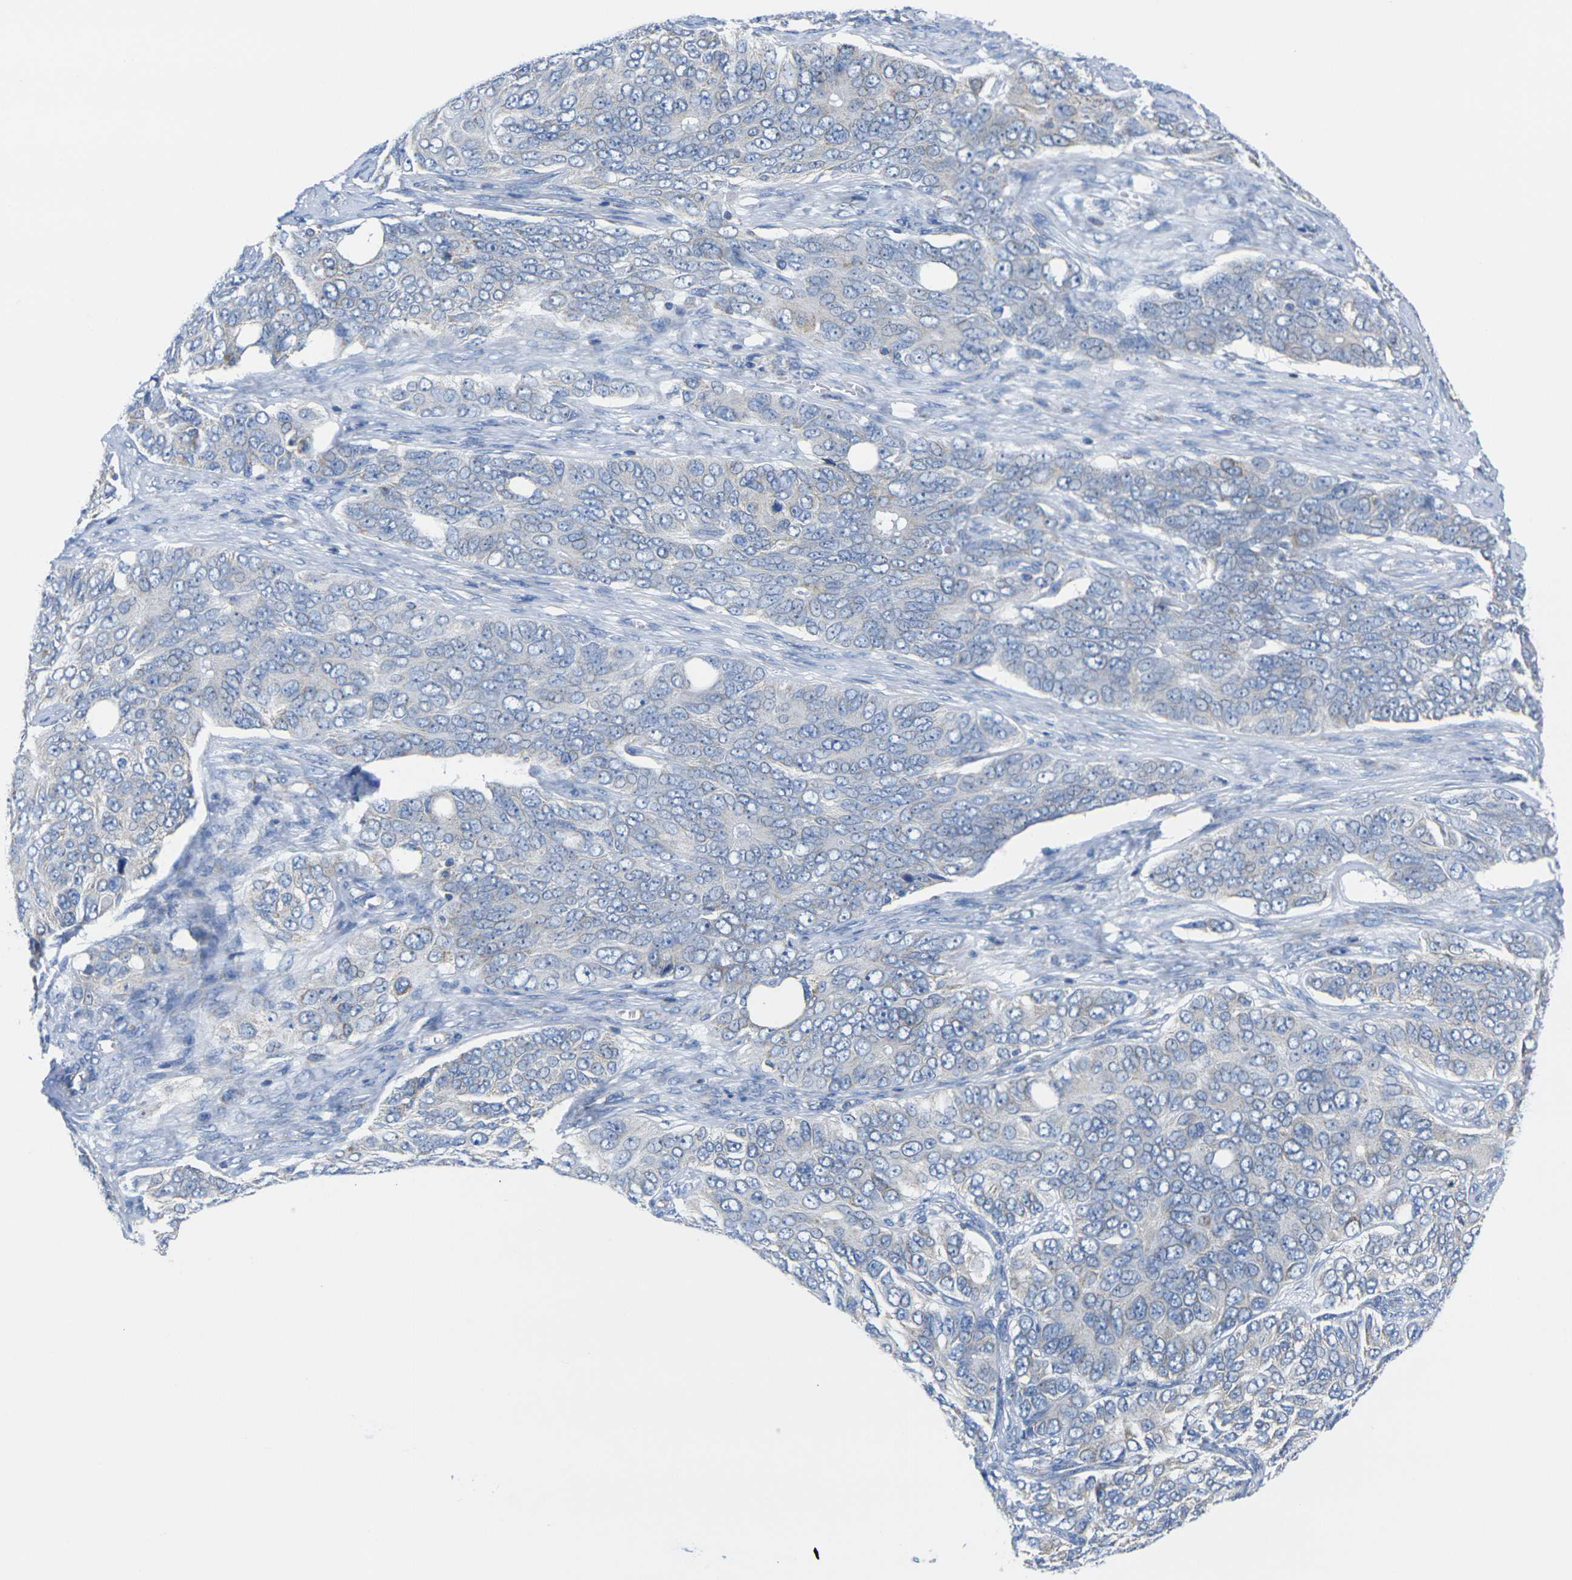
{"staining": {"intensity": "negative", "quantity": "none", "location": "none"}, "tissue": "ovarian cancer", "cell_type": "Tumor cells", "image_type": "cancer", "snomed": [{"axis": "morphology", "description": "Carcinoma, endometroid"}, {"axis": "topography", "description": "Ovary"}], "caption": "High power microscopy photomicrograph of an immunohistochemistry histopathology image of ovarian cancer, revealing no significant positivity in tumor cells.", "gene": "TMEM204", "patient": {"sex": "female", "age": 51}}